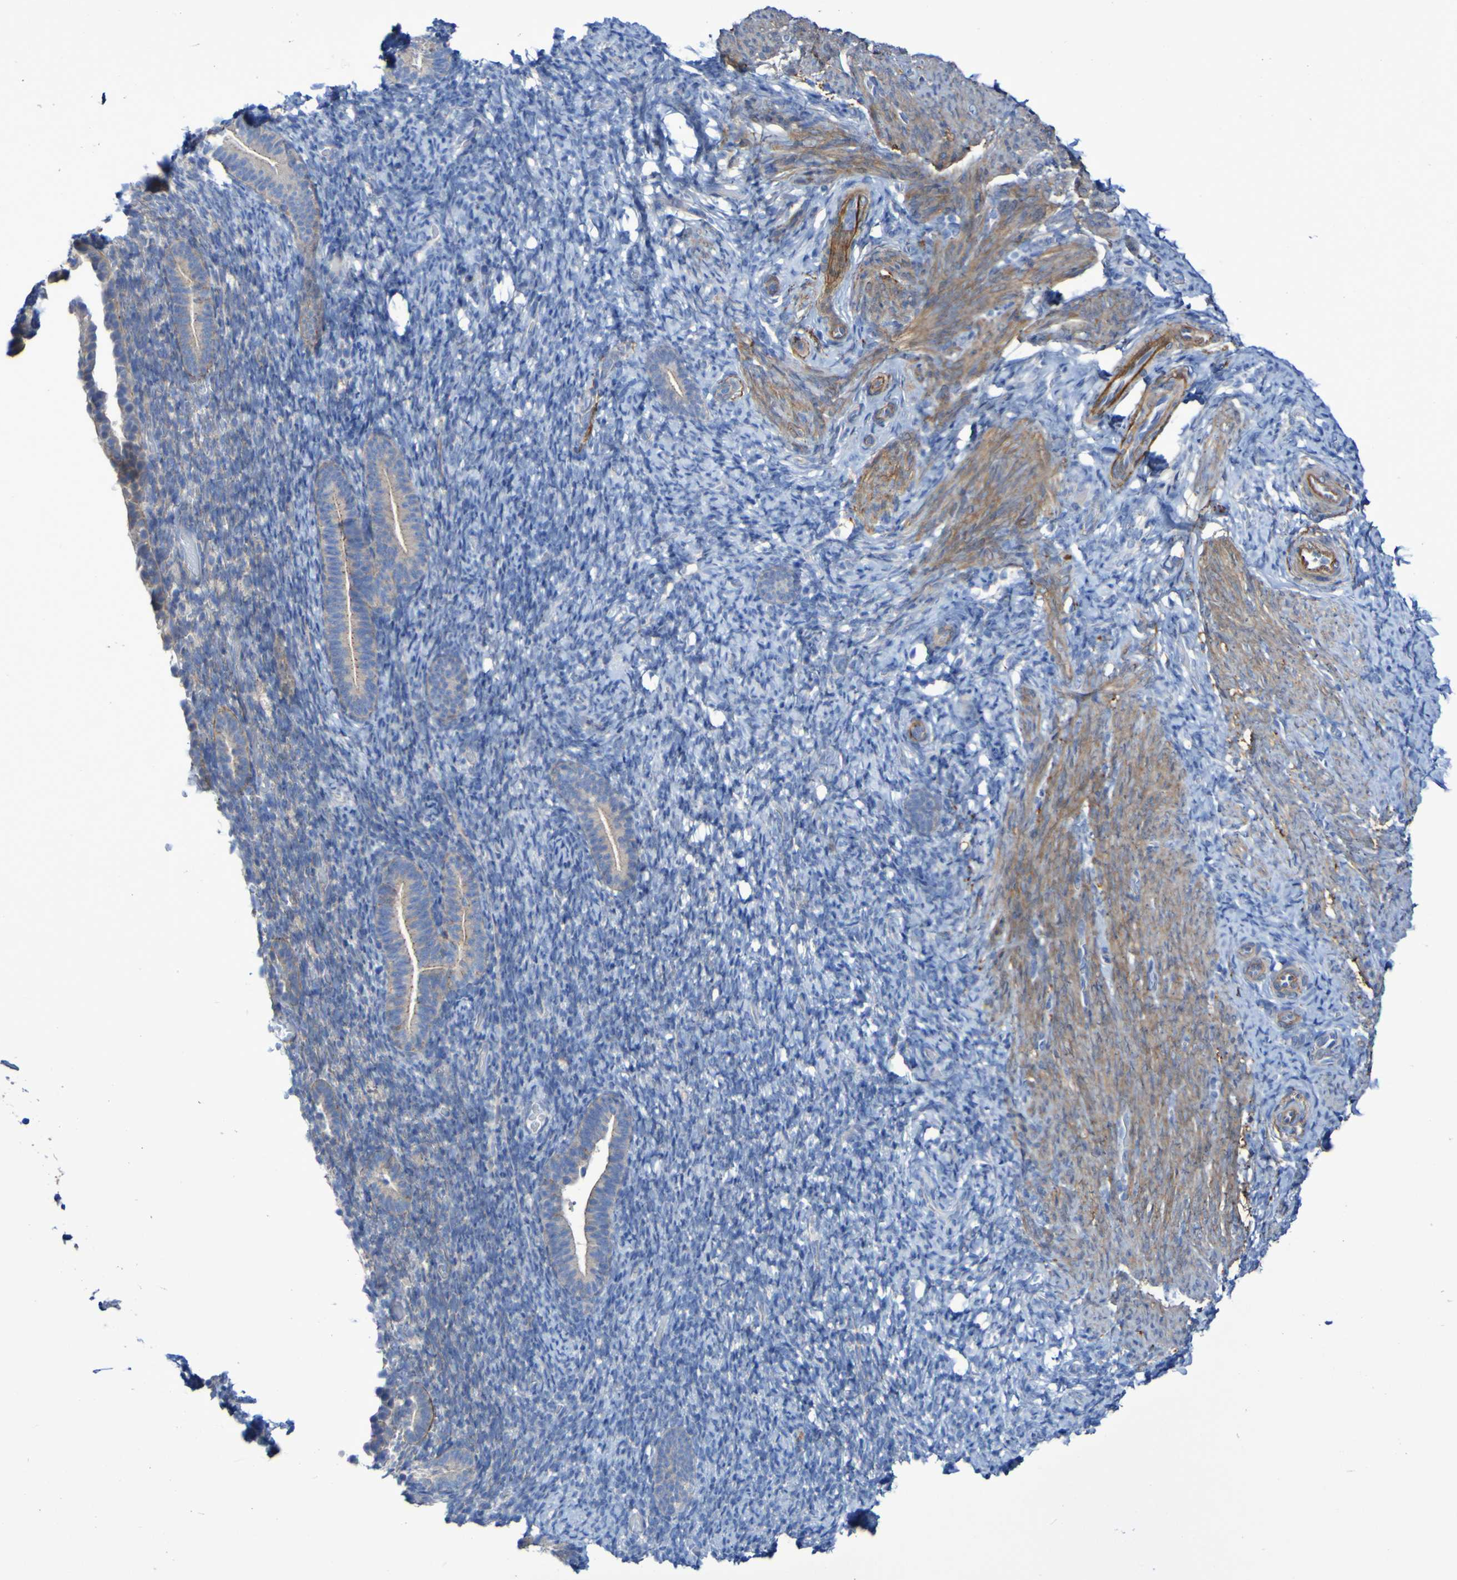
{"staining": {"intensity": "negative", "quantity": "none", "location": "none"}, "tissue": "endometrium", "cell_type": "Cells in endometrial stroma", "image_type": "normal", "snomed": [{"axis": "morphology", "description": "Normal tissue, NOS"}, {"axis": "topography", "description": "Endometrium"}], "caption": "DAB immunohistochemical staining of benign endometrium displays no significant expression in cells in endometrial stroma. (DAB (3,3'-diaminobenzidine) immunohistochemistry (IHC) visualized using brightfield microscopy, high magnification).", "gene": "LPP", "patient": {"sex": "female", "age": 51}}